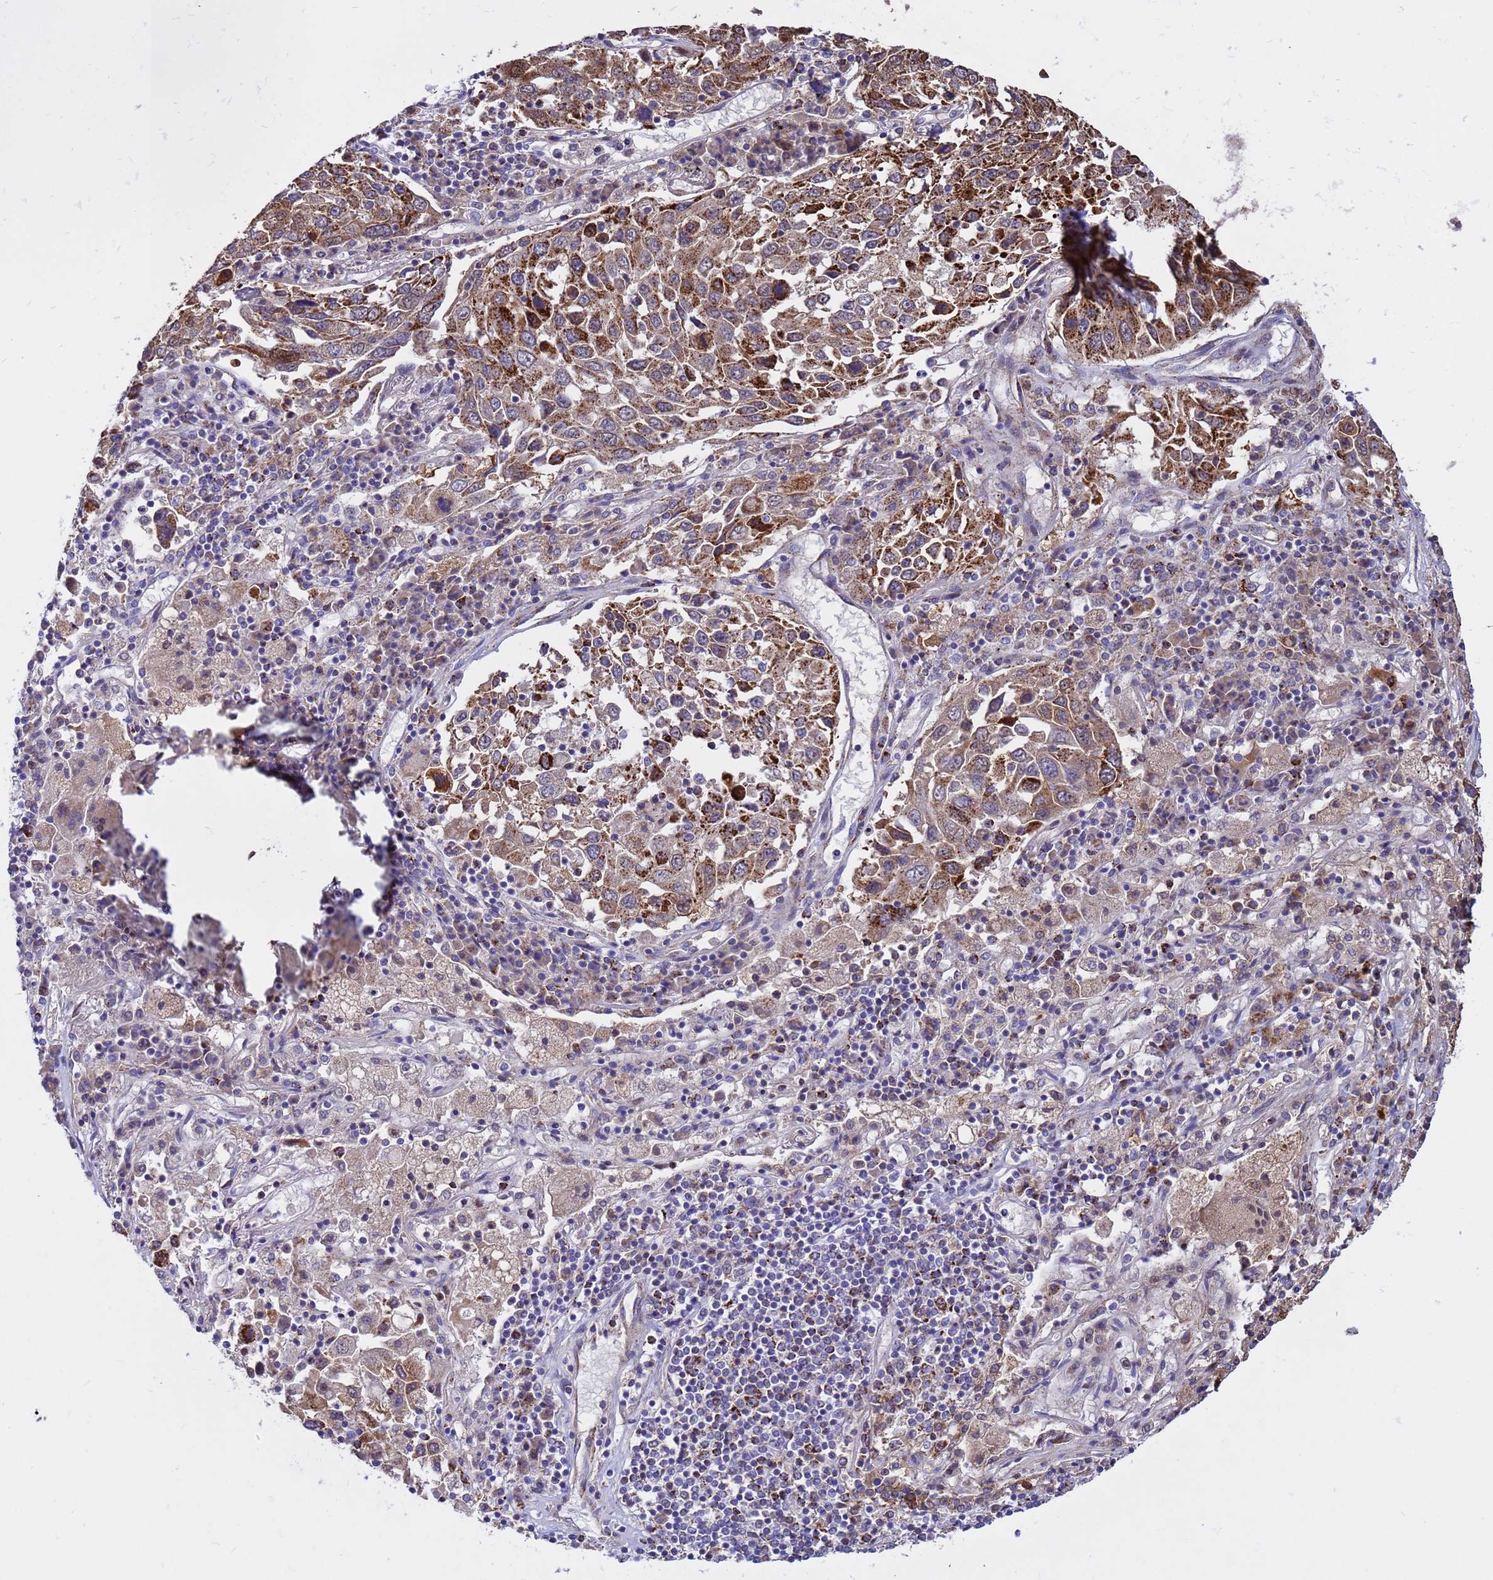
{"staining": {"intensity": "moderate", "quantity": ">75%", "location": "cytoplasmic/membranous"}, "tissue": "lung cancer", "cell_type": "Tumor cells", "image_type": "cancer", "snomed": [{"axis": "morphology", "description": "Squamous cell carcinoma, NOS"}, {"axis": "topography", "description": "Lung"}], "caption": "Tumor cells demonstrate medium levels of moderate cytoplasmic/membranous expression in approximately >75% of cells in squamous cell carcinoma (lung).", "gene": "TUBGCP3", "patient": {"sex": "male", "age": 65}}